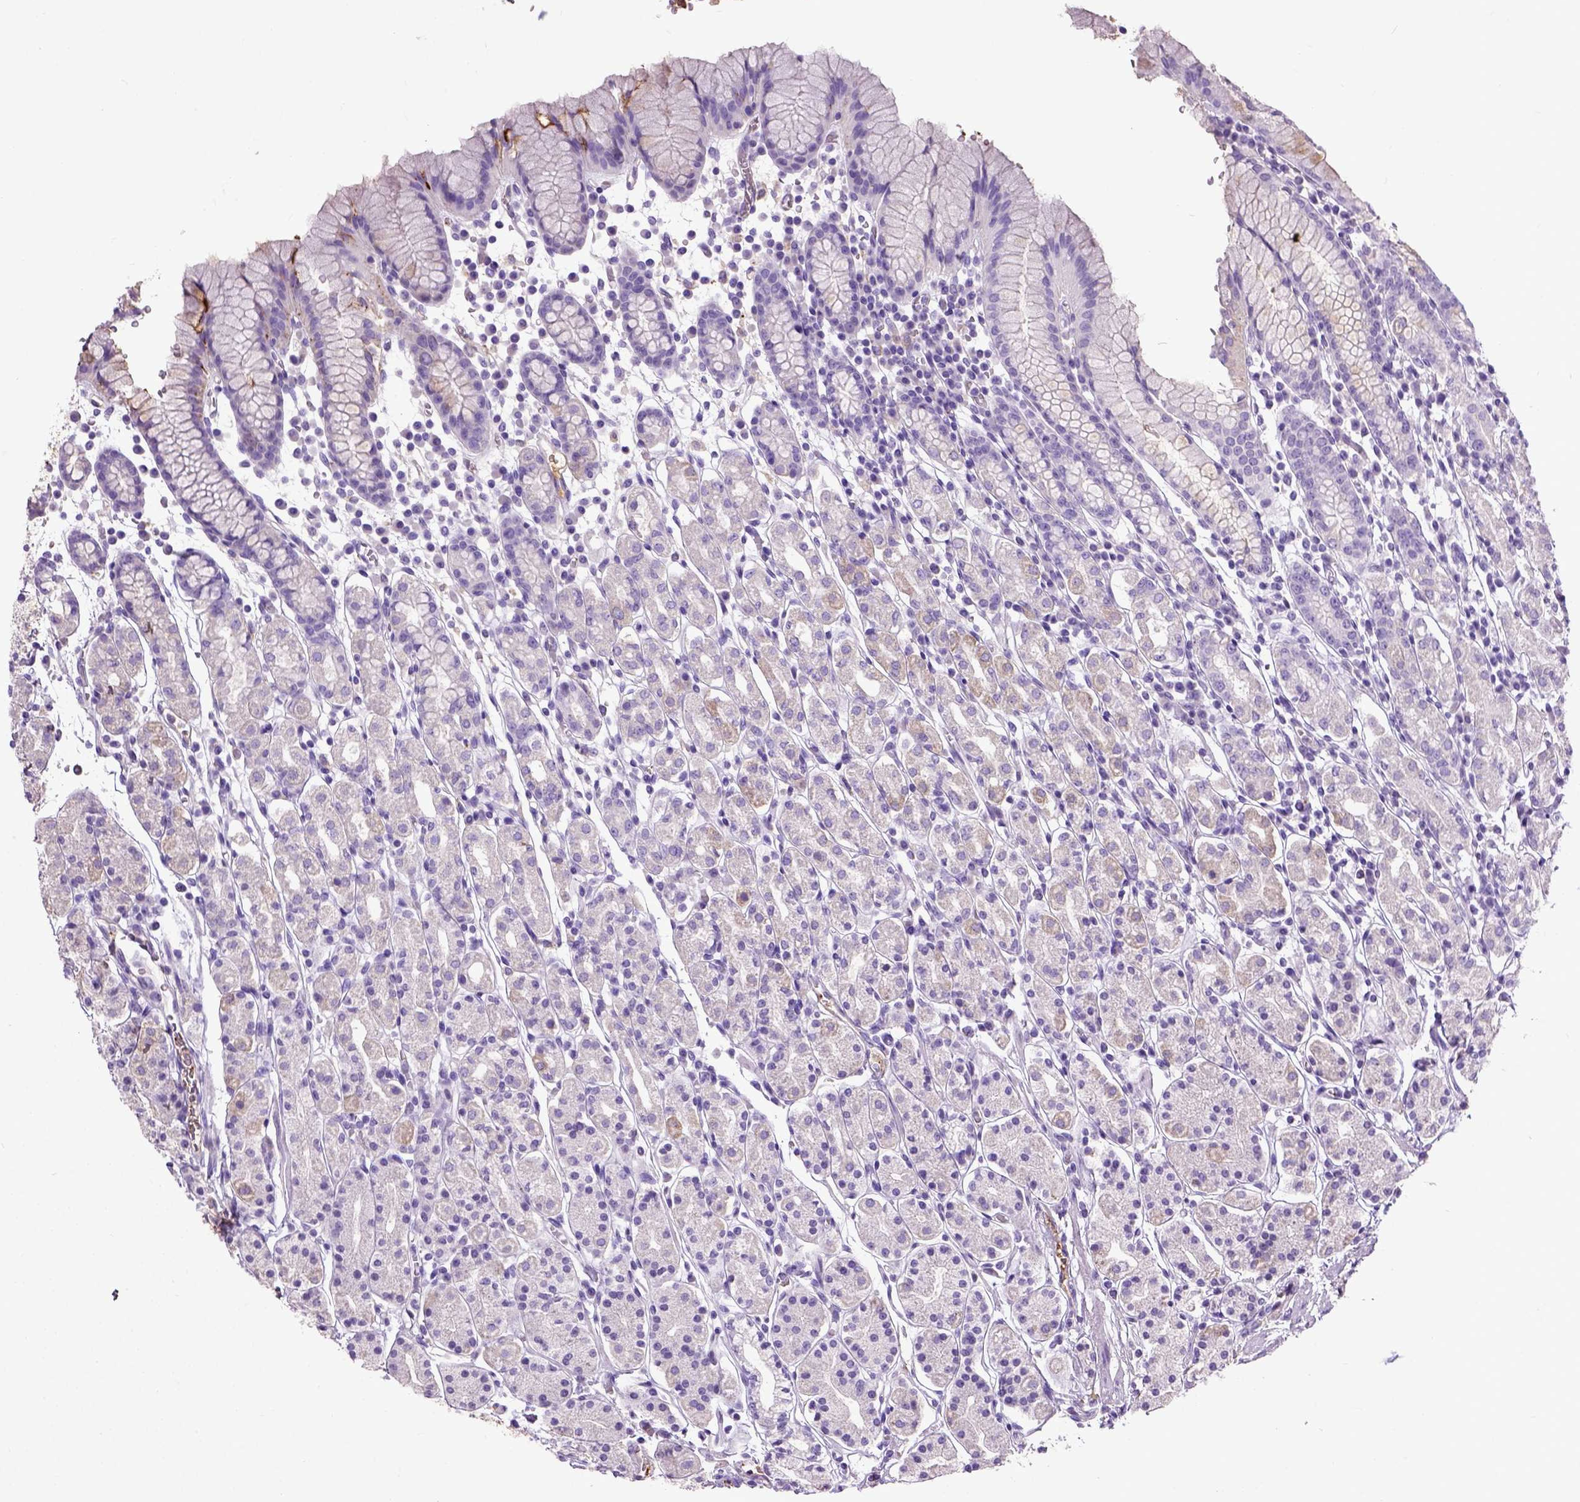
{"staining": {"intensity": "negative", "quantity": "none", "location": "none"}, "tissue": "stomach", "cell_type": "Glandular cells", "image_type": "normal", "snomed": [{"axis": "morphology", "description": "Normal tissue, NOS"}, {"axis": "topography", "description": "Stomach, upper"}, {"axis": "topography", "description": "Stomach"}], "caption": "There is no significant staining in glandular cells of stomach. Nuclei are stained in blue.", "gene": "ADAMTS8", "patient": {"sex": "male", "age": 62}}